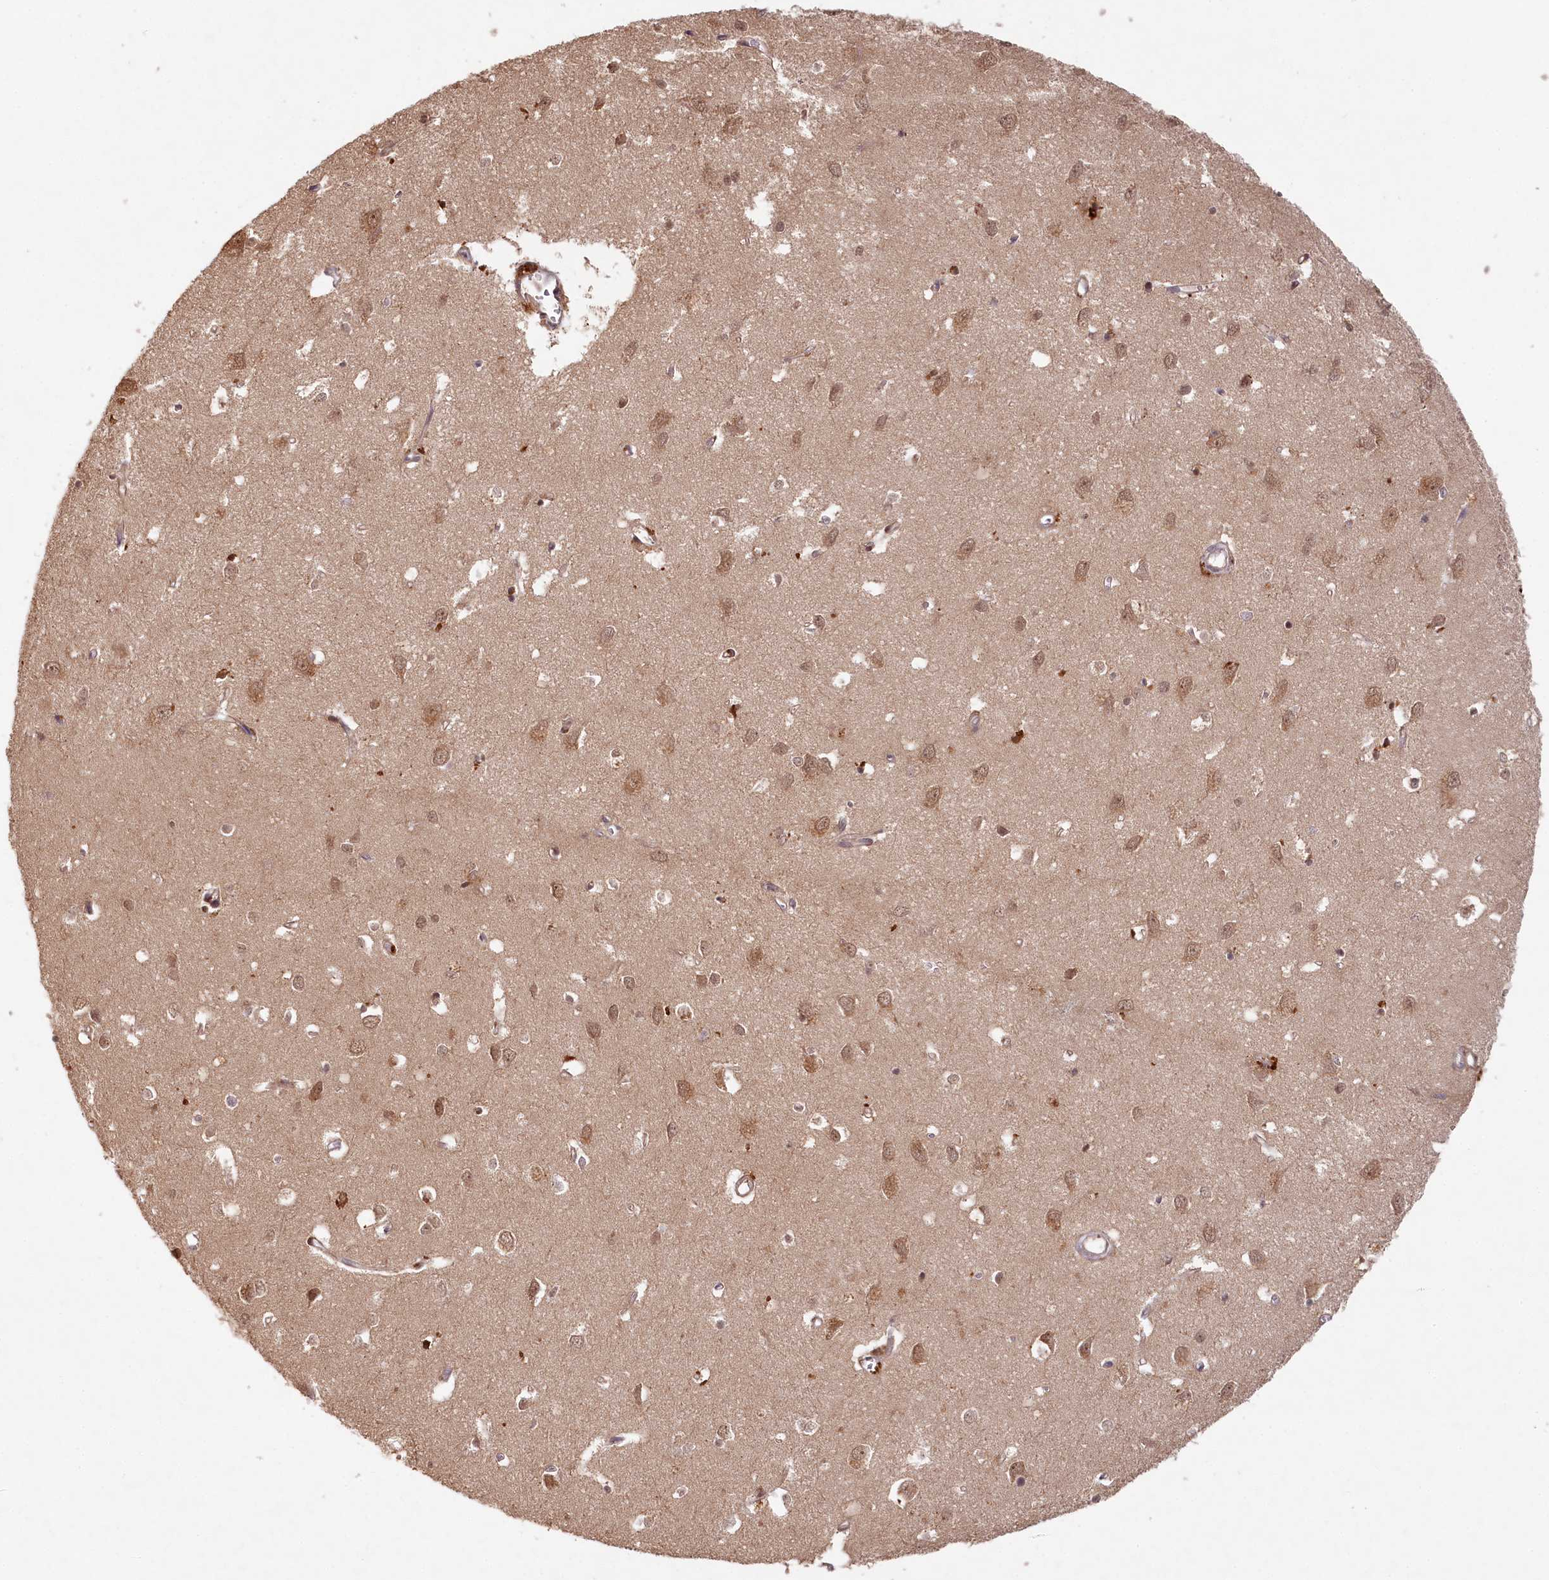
{"staining": {"intensity": "moderate", "quantity": ">75%", "location": "cytoplasmic/membranous"}, "tissue": "cerebral cortex", "cell_type": "Endothelial cells", "image_type": "normal", "snomed": [{"axis": "morphology", "description": "Normal tissue, NOS"}, {"axis": "topography", "description": "Cerebral cortex"}], "caption": "Brown immunohistochemical staining in normal cerebral cortex shows moderate cytoplasmic/membranous staining in approximately >75% of endothelial cells.", "gene": "WAPL", "patient": {"sex": "female", "age": 64}}